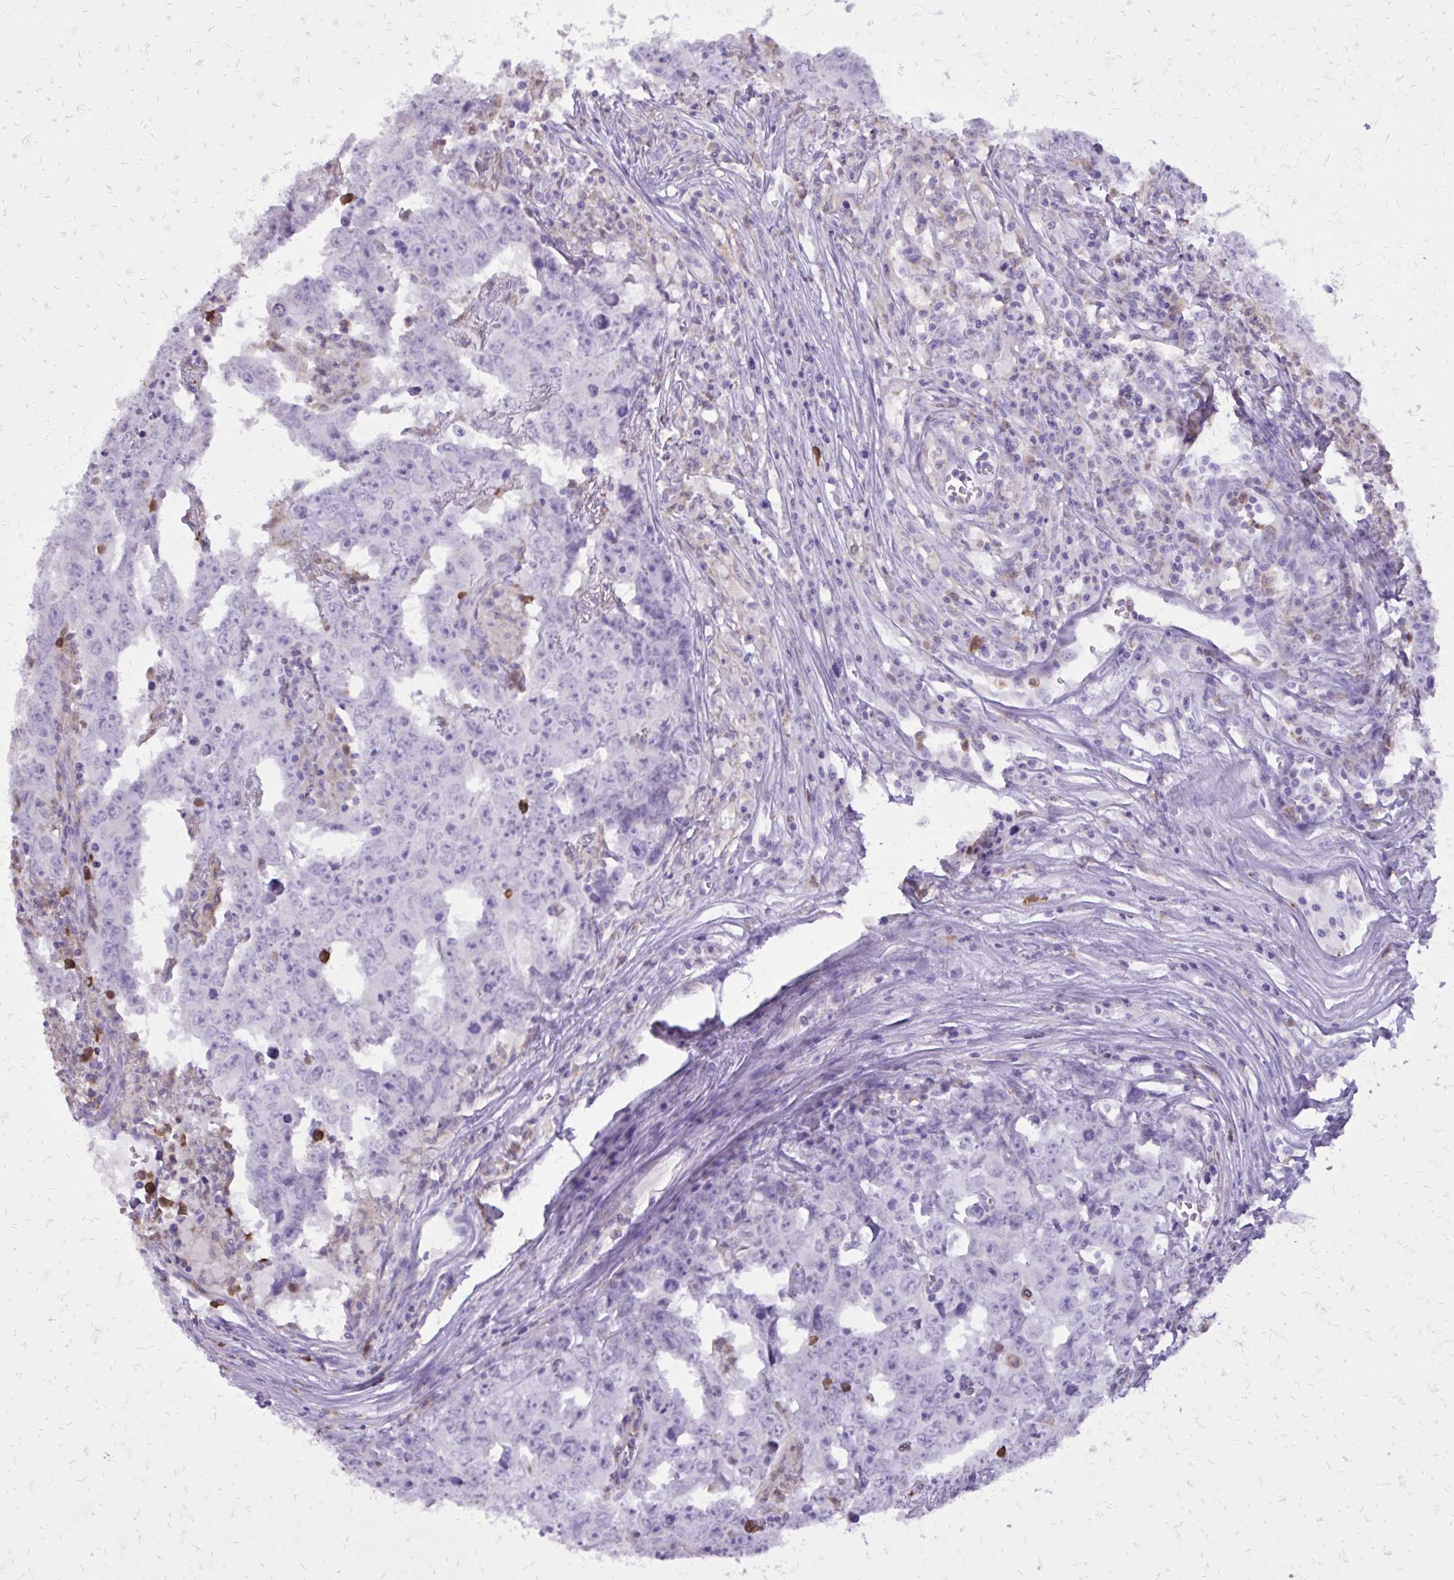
{"staining": {"intensity": "negative", "quantity": "none", "location": "none"}, "tissue": "testis cancer", "cell_type": "Tumor cells", "image_type": "cancer", "snomed": [{"axis": "morphology", "description": "Carcinoma, Embryonal, NOS"}, {"axis": "topography", "description": "Testis"}], "caption": "DAB (3,3'-diaminobenzidine) immunohistochemical staining of testis cancer reveals no significant expression in tumor cells. (DAB (3,3'-diaminobenzidine) immunohistochemistry with hematoxylin counter stain).", "gene": "CAT", "patient": {"sex": "male", "age": 22}}